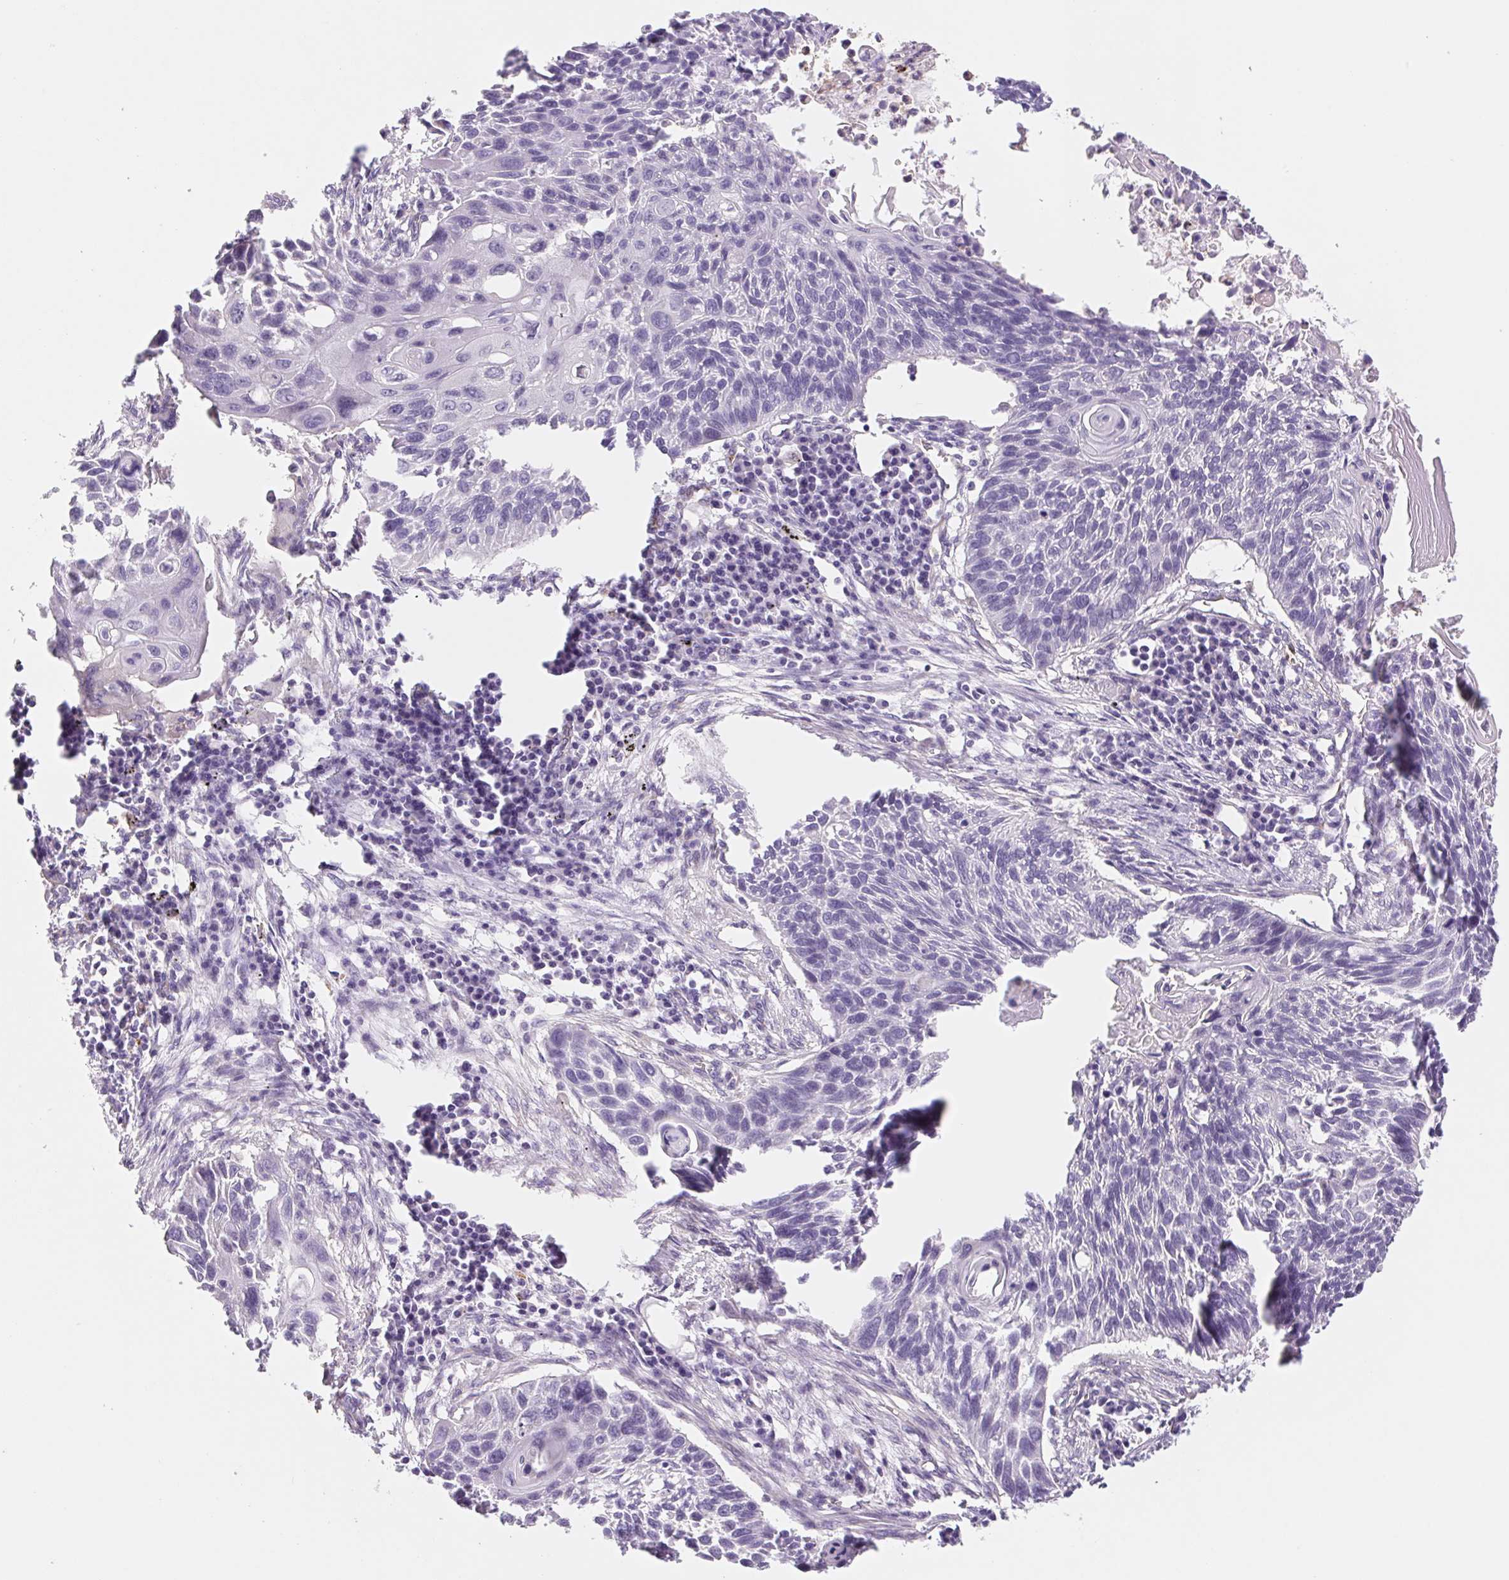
{"staining": {"intensity": "negative", "quantity": "none", "location": "none"}, "tissue": "lung cancer", "cell_type": "Tumor cells", "image_type": "cancer", "snomed": [{"axis": "morphology", "description": "Squamous cell carcinoma, NOS"}, {"axis": "topography", "description": "Lung"}], "caption": "Immunohistochemistry (IHC) histopathology image of human lung squamous cell carcinoma stained for a protein (brown), which demonstrates no staining in tumor cells.", "gene": "IGFL3", "patient": {"sex": "male", "age": 78}}